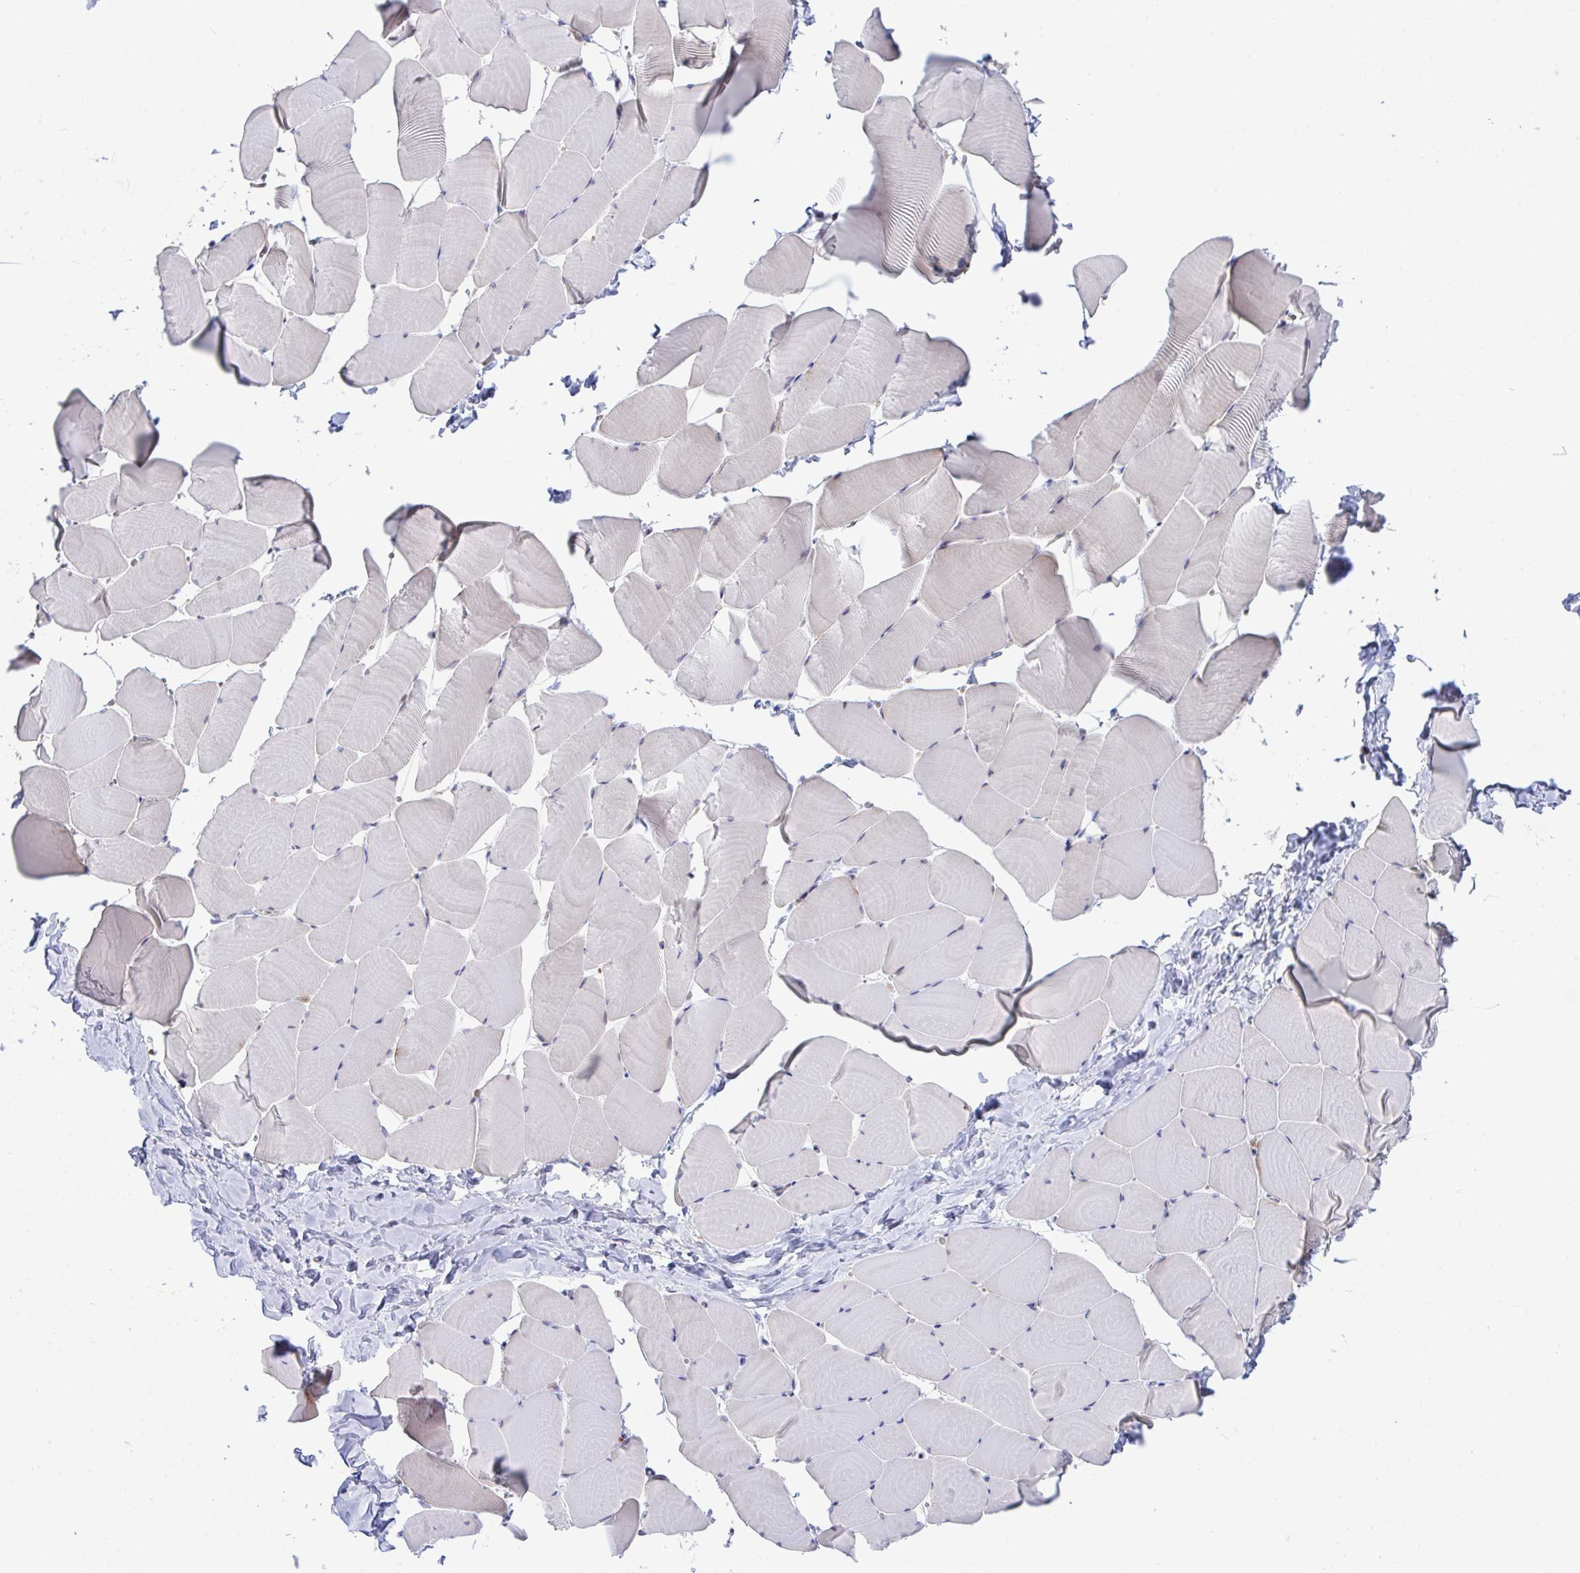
{"staining": {"intensity": "weak", "quantity": "<25%", "location": "cytoplasmic/membranous"}, "tissue": "skeletal muscle", "cell_type": "Myocytes", "image_type": "normal", "snomed": [{"axis": "morphology", "description": "Normal tissue, NOS"}, {"axis": "topography", "description": "Skeletal muscle"}], "caption": "High magnification brightfield microscopy of benign skeletal muscle stained with DAB (brown) and counterstained with hematoxylin (blue): myocytes show no significant staining.", "gene": "CENPQ", "patient": {"sex": "male", "age": 25}}